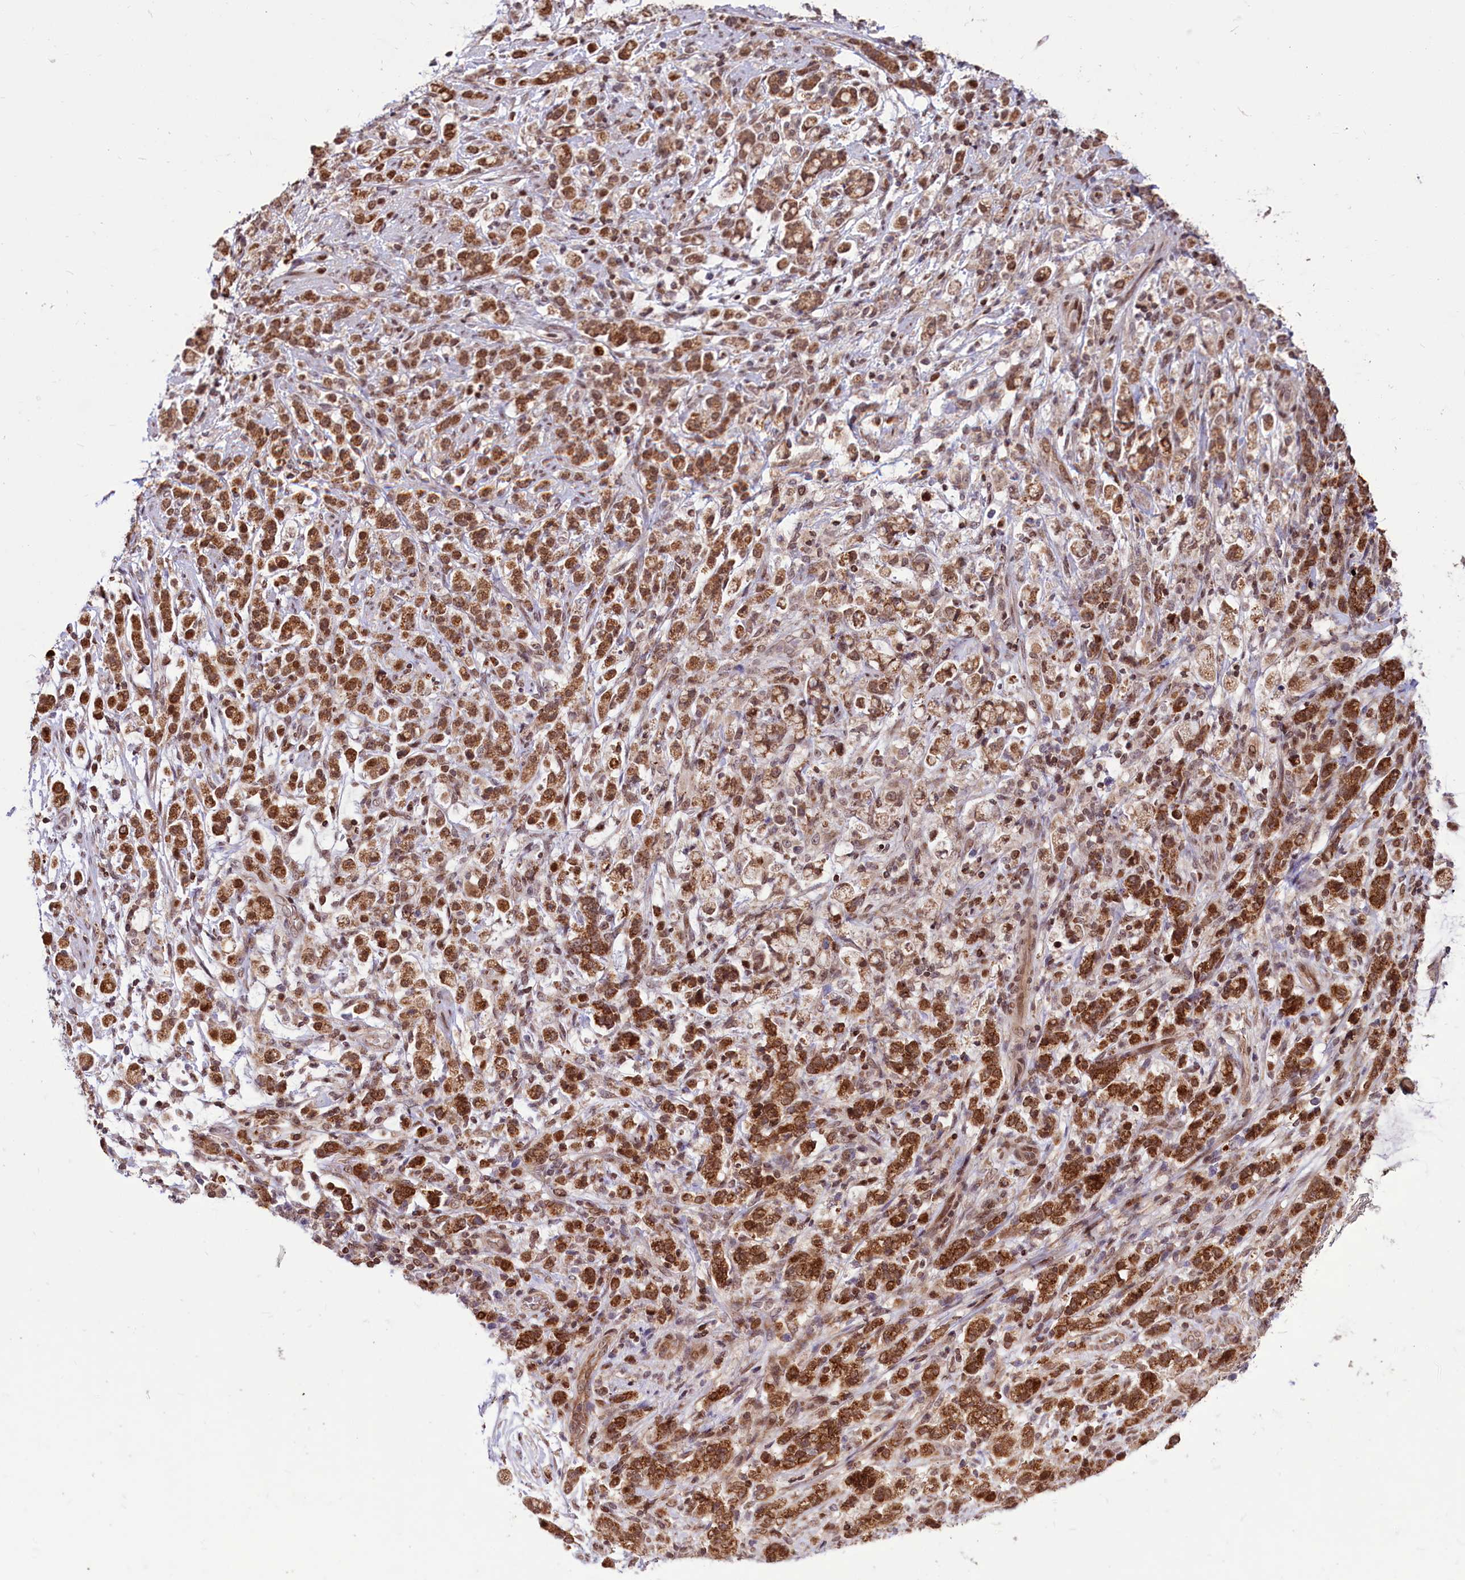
{"staining": {"intensity": "moderate", "quantity": ">75%", "location": "cytoplasmic/membranous,nuclear"}, "tissue": "stomach cancer", "cell_type": "Tumor cells", "image_type": "cancer", "snomed": [{"axis": "morphology", "description": "Adenocarcinoma, NOS"}, {"axis": "topography", "description": "Stomach"}], "caption": "Protein expression analysis of human stomach adenocarcinoma reveals moderate cytoplasmic/membranous and nuclear staining in about >75% of tumor cells.", "gene": "PHC3", "patient": {"sex": "female", "age": 60}}